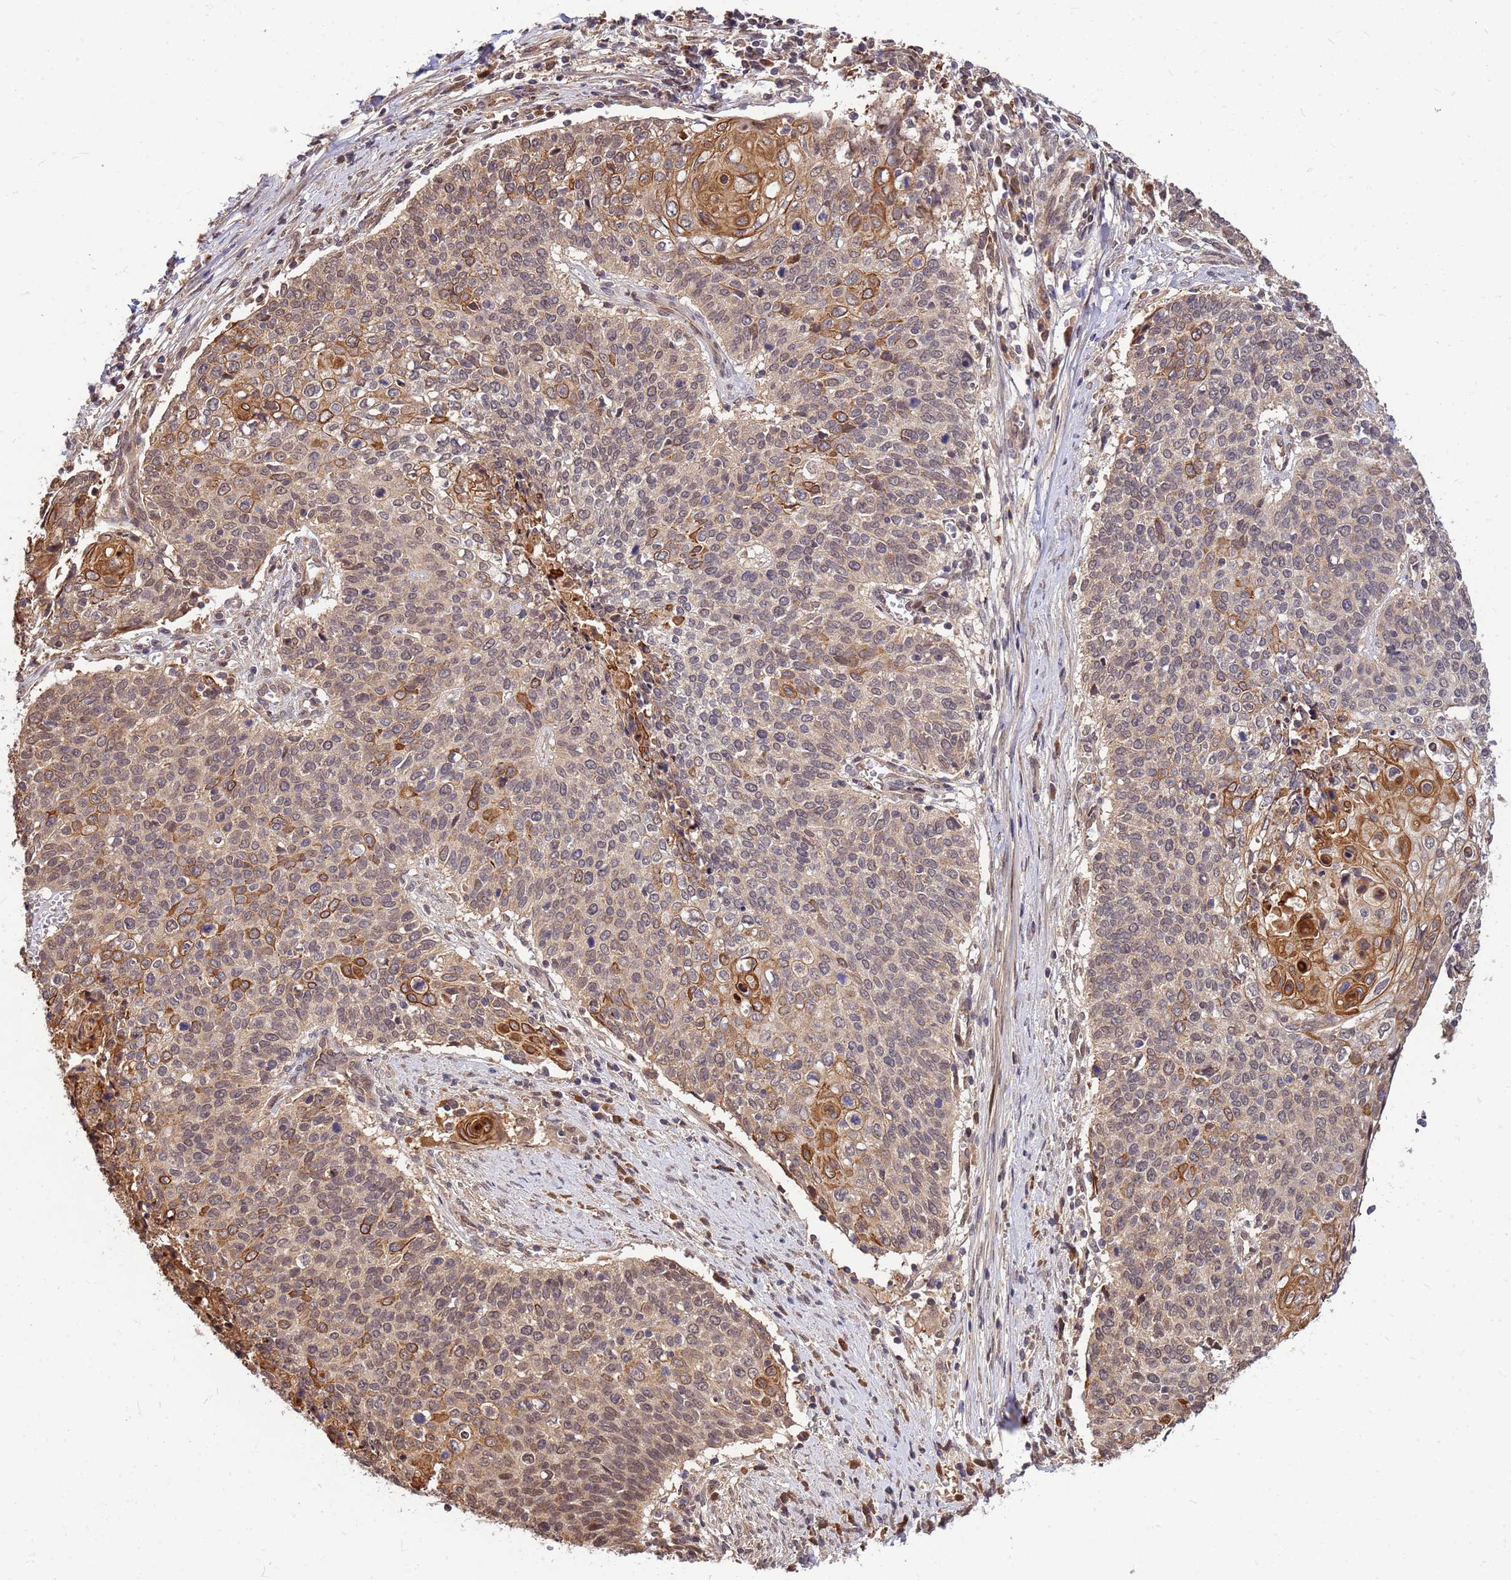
{"staining": {"intensity": "moderate", "quantity": ">75%", "location": "cytoplasmic/membranous"}, "tissue": "cervical cancer", "cell_type": "Tumor cells", "image_type": "cancer", "snomed": [{"axis": "morphology", "description": "Squamous cell carcinoma, NOS"}, {"axis": "topography", "description": "Cervix"}], "caption": "There is medium levels of moderate cytoplasmic/membranous positivity in tumor cells of cervical cancer (squamous cell carcinoma), as demonstrated by immunohistochemical staining (brown color).", "gene": "DUS4L", "patient": {"sex": "female", "age": 39}}